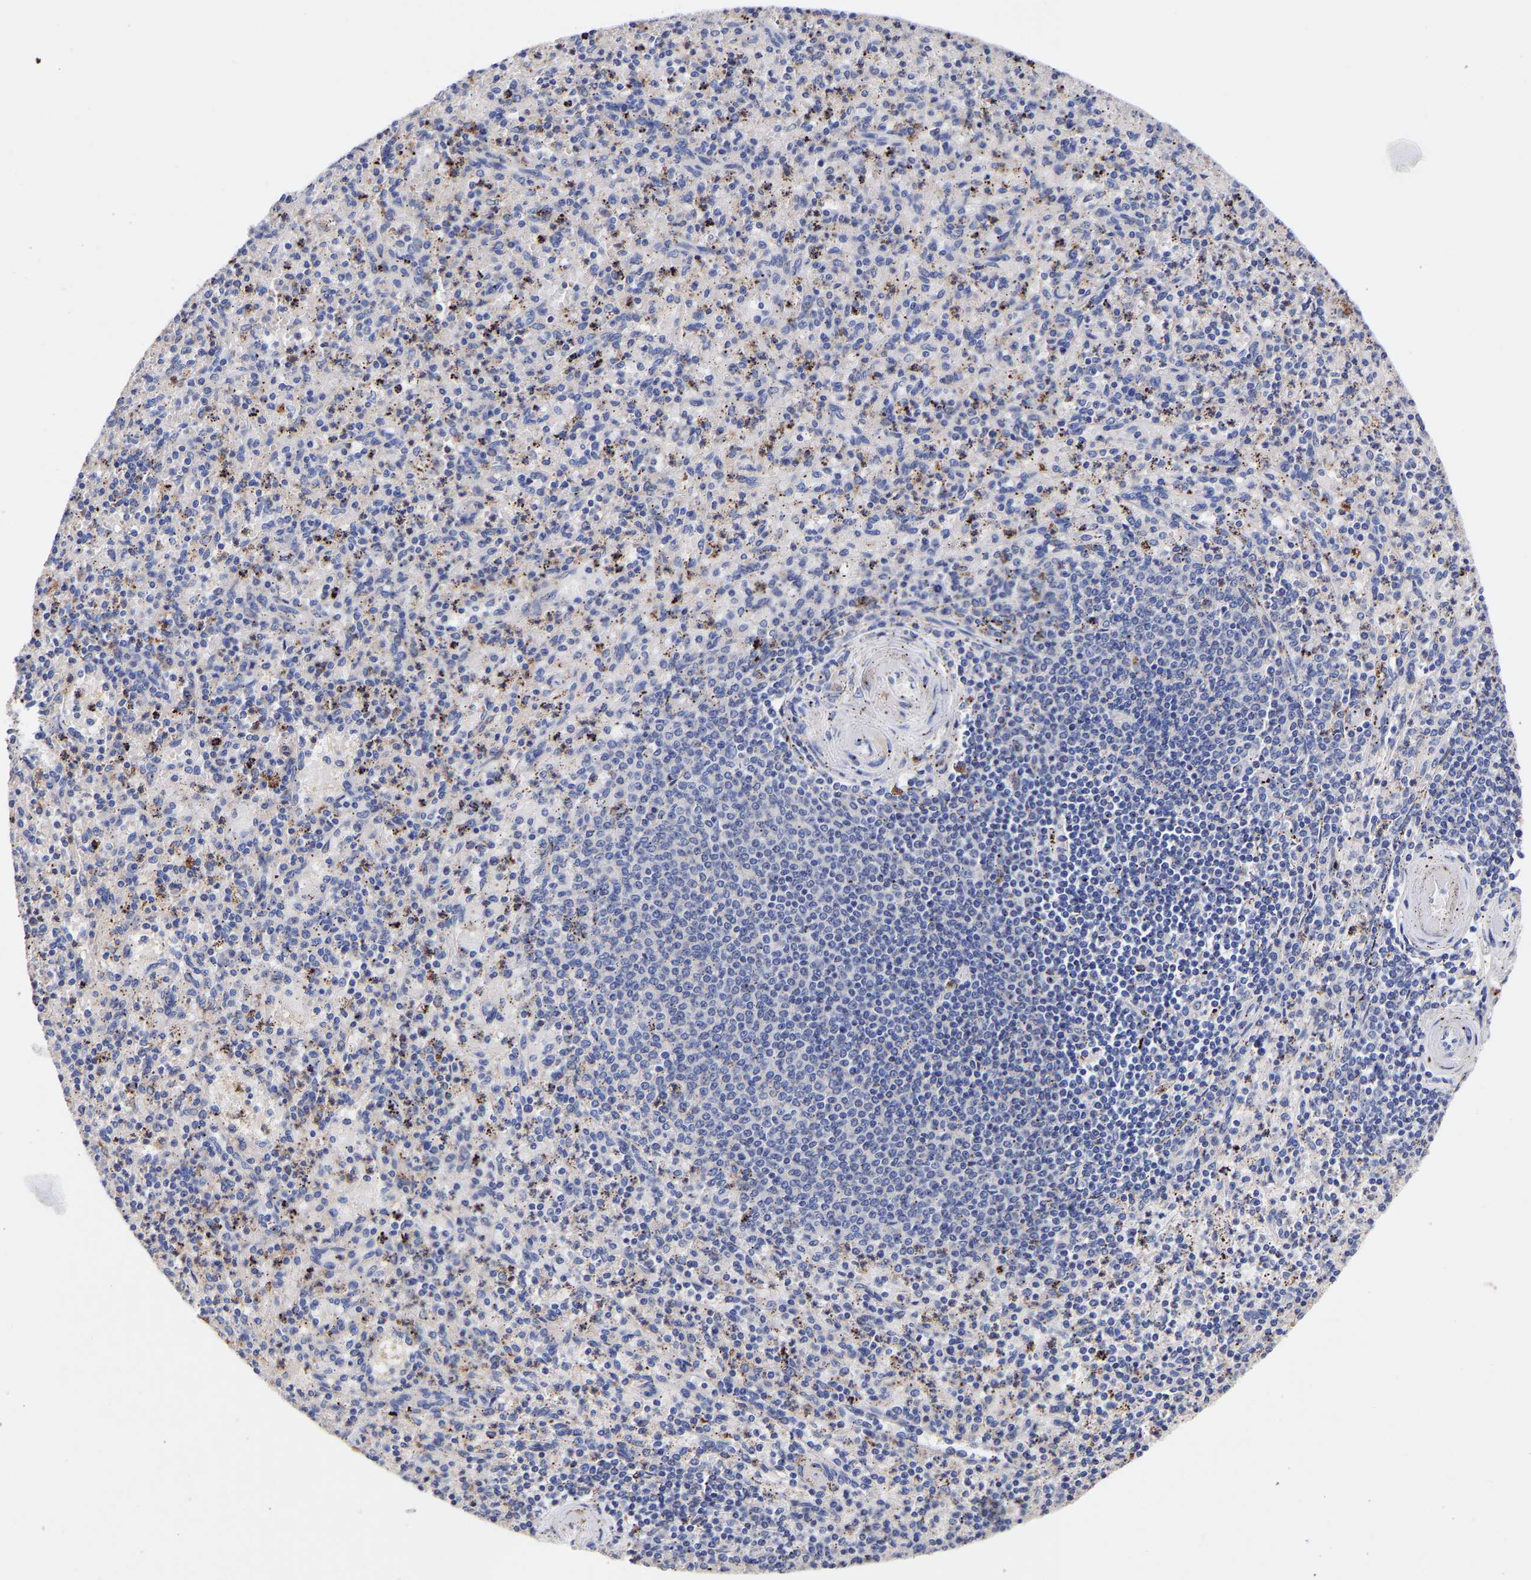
{"staining": {"intensity": "negative", "quantity": "none", "location": "none"}, "tissue": "spleen", "cell_type": "Cells in red pulp", "image_type": "normal", "snomed": [{"axis": "morphology", "description": "Normal tissue, NOS"}, {"axis": "topography", "description": "Spleen"}], "caption": "Unremarkable spleen was stained to show a protein in brown. There is no significant positivity in cells in red pulp.", "gene": "SEM1", "patient": {"sex": "male", "age": 72}}